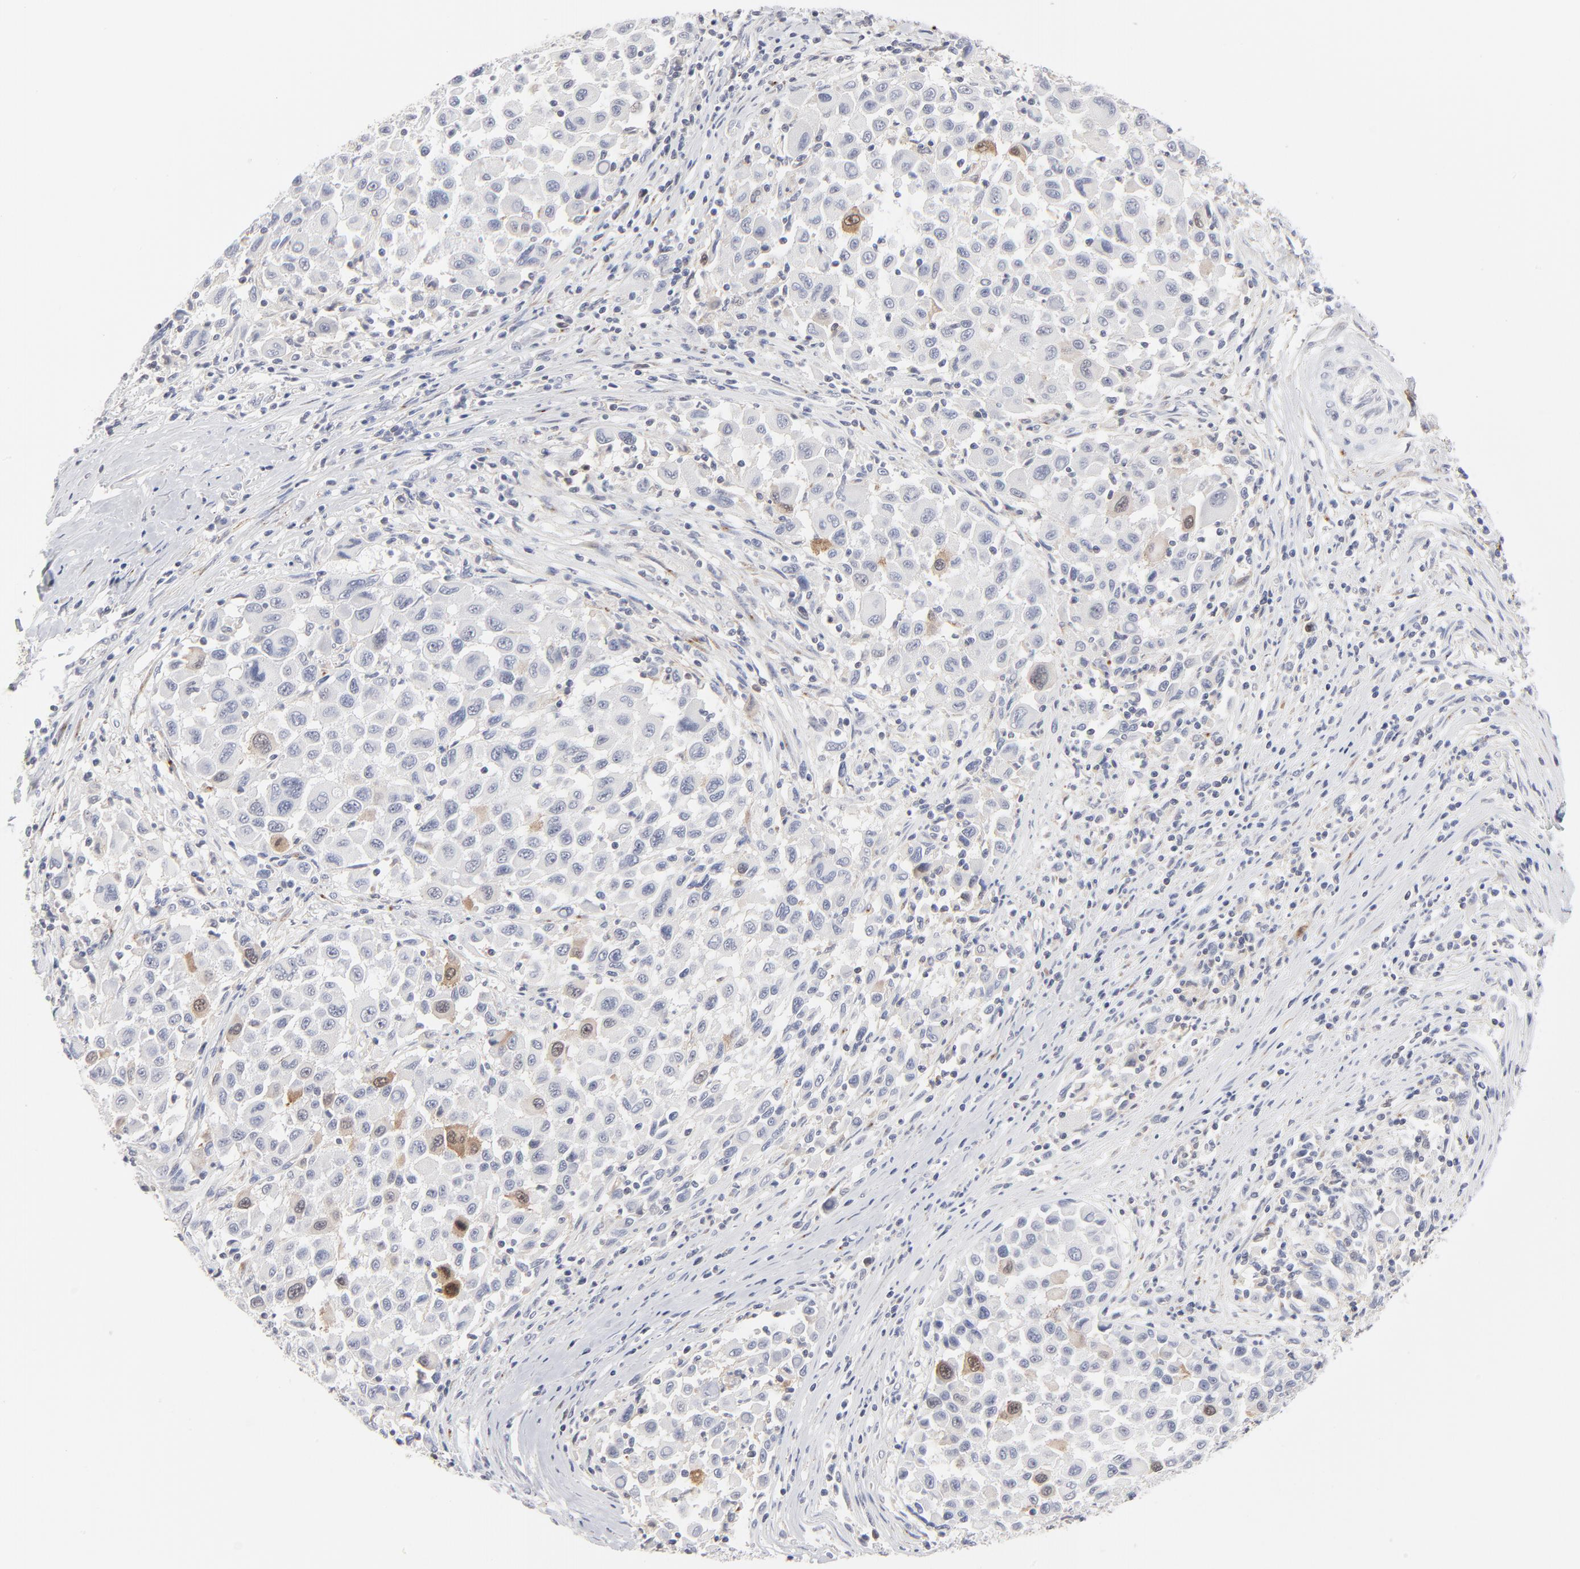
{"staining": {"intensity": "moderate", "quantity": "<25%", "location": "cytoplasmic/membranous,nuclear"}, "tissue": "melanoma", "cell_type": "Tumor cells", "image_type": "cancer", "snomed": [{"axis": "morphology", "description": "Malignant melanoma, Metastatic site"}, {"axis": "topography", "description": "Lymph node"}], "caption": "Immunohistochemical staining of human melanoma demonstrates moderate cytoplasmic/membranous and nuclear protein staining in approximately <25% of tumor cells. (DAB (3,3'-diaminobenzidine) = brown stain, brightfield microscopy at high magnification).", "gene": "AURKA", "patient": {"sex": "male", "age": 61}}